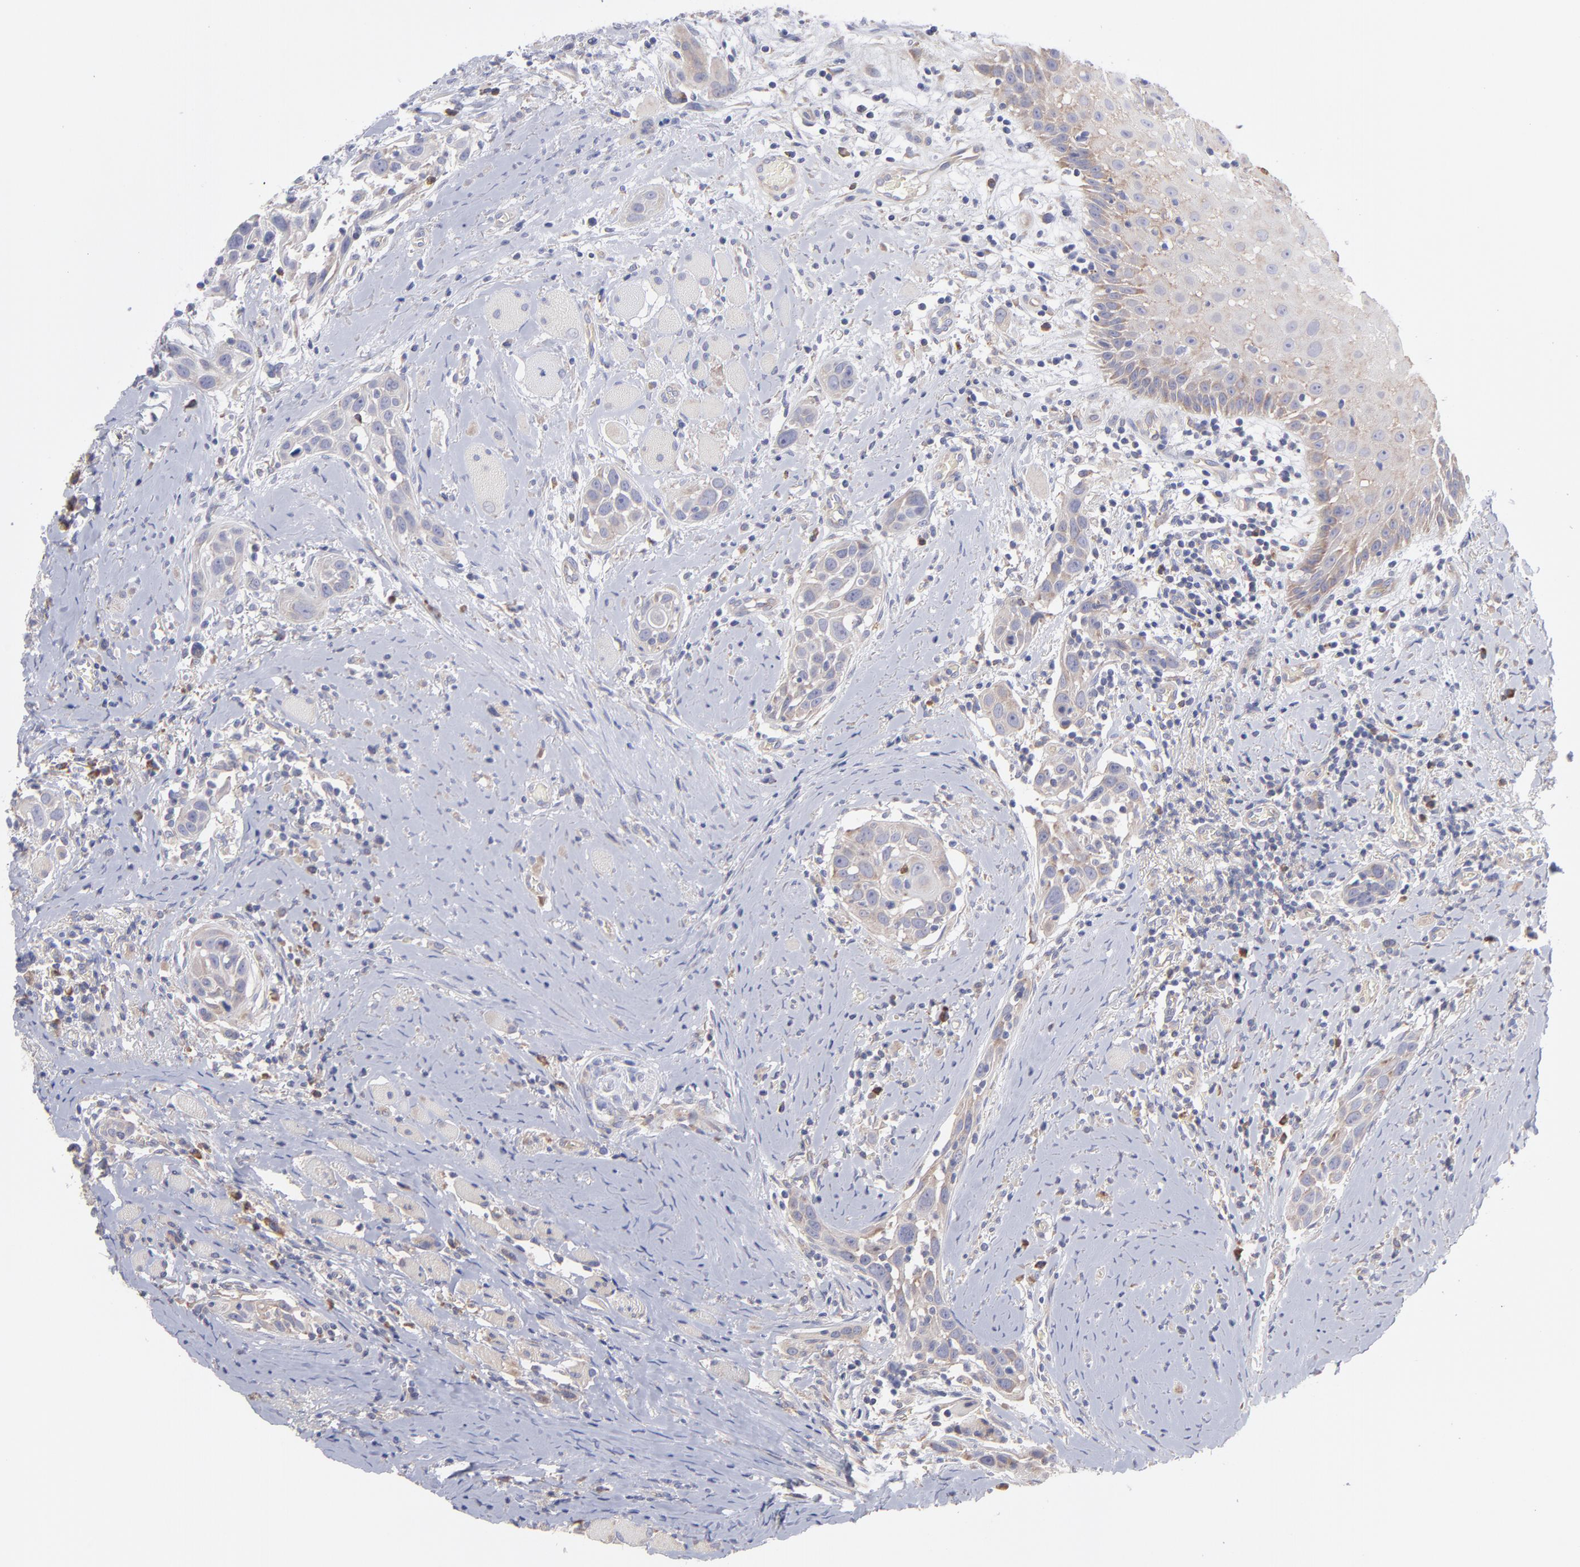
{"staining": {"intensity": "negative", "quantity": "none", "location": "none"}, "tissue": "head and neck cancer", "cell_type": "Tumor cells", "image_type": "cancer", "snomed": [{"axis": "morphology", "description": "Squamous cell carcinoma, NOS"}, {"axis": "topography", "description": "Oral tissue"}, {"axis": "topography", "description": "Head-Neck"}], "caption": "The photomicrograph reveals no staining of tumor cells in head and neck cancer (squamous cell carcinoma). (DAB (3,3'-diaminobenzidine) IHC with hematoxylin counter stain).", "gene": "RPLP0", "patient": {"sex": "female", "age": 50}}